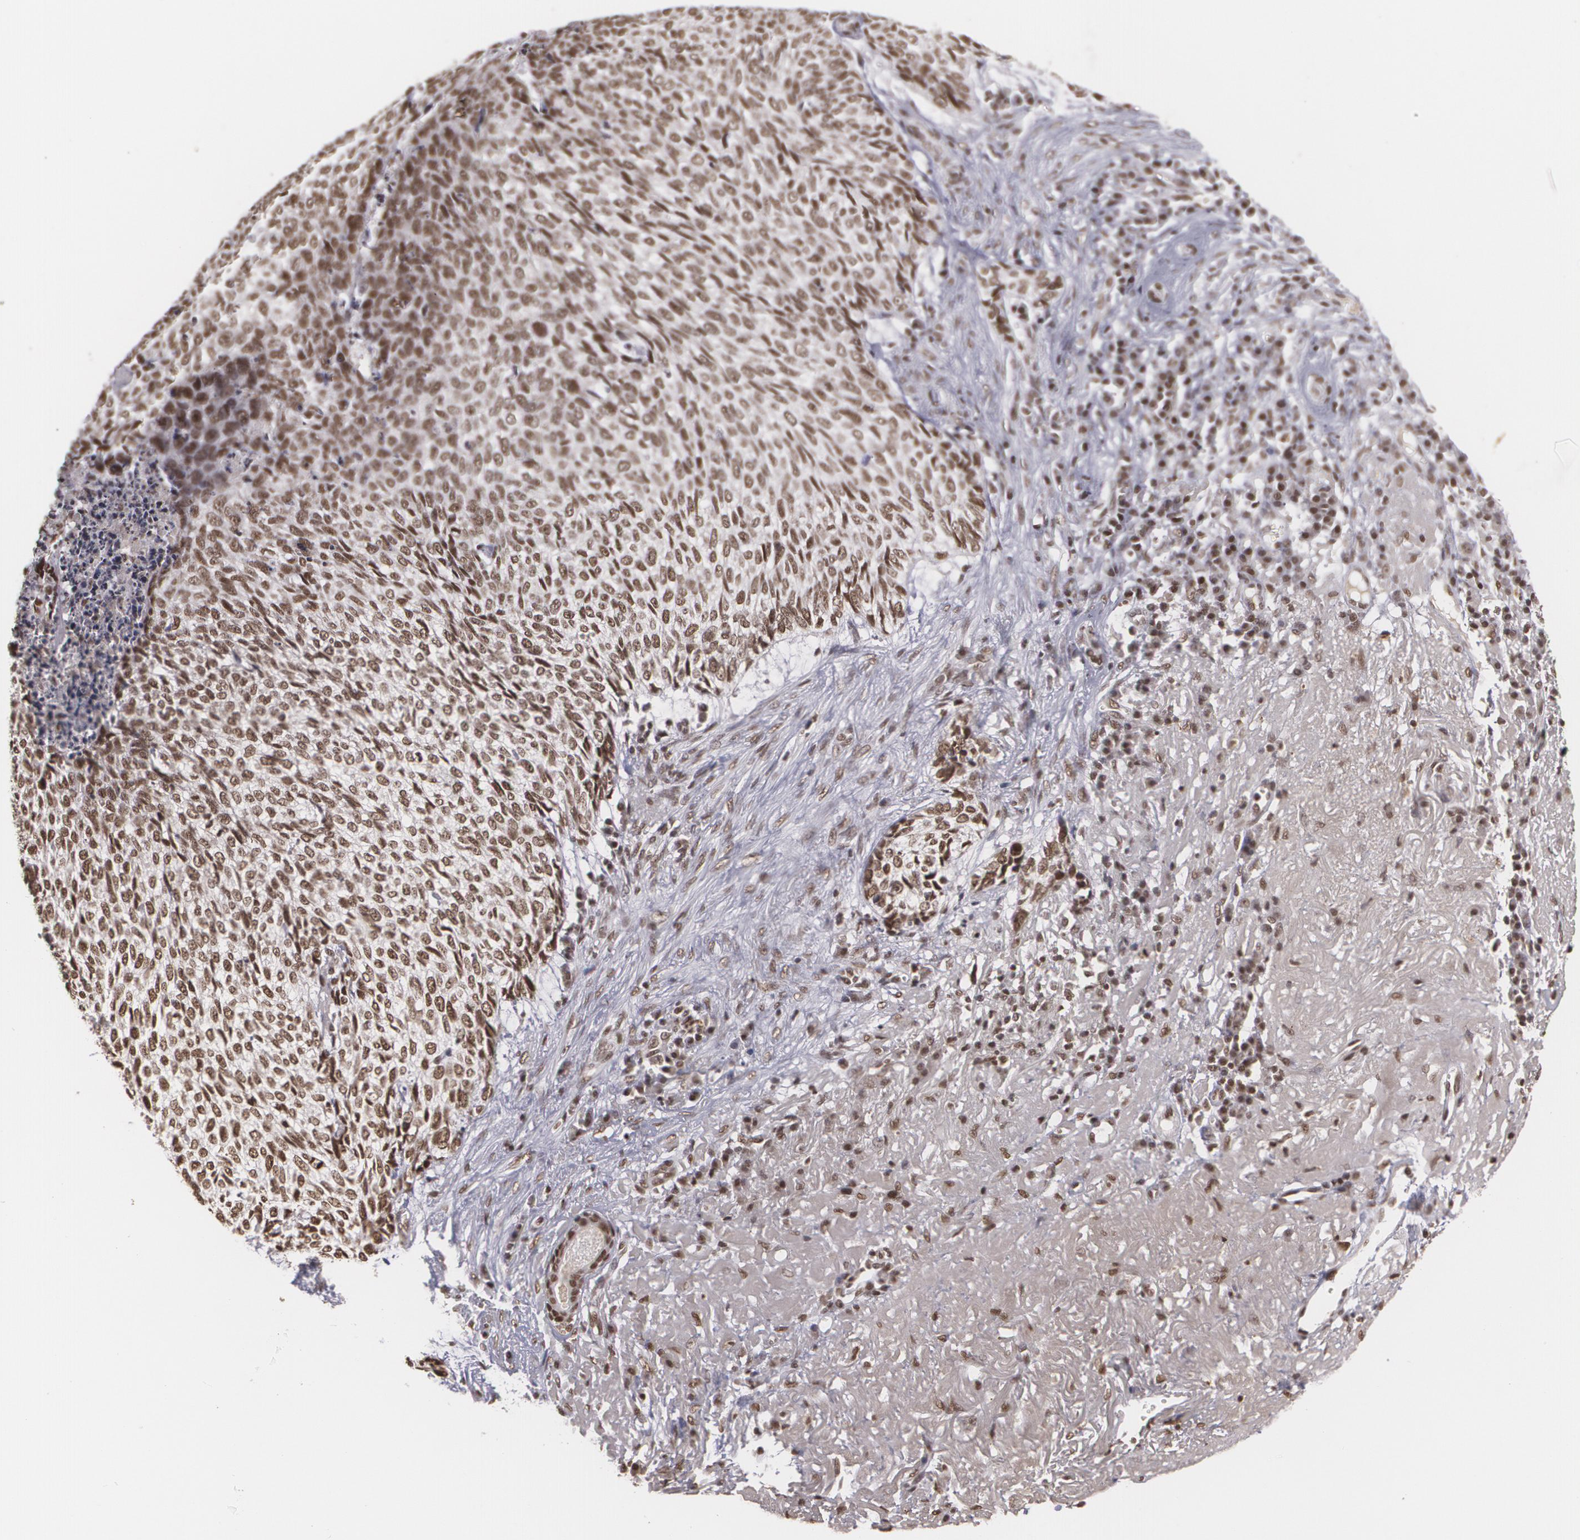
{"staining": {"intensity": "moderate", "quantity": ">75%", "location": "nuclear"}, "tissue": "skin cancer", "cell_type": "Tumor cells", "image_type": "cancer", "snomed": [{"axis": "morphology", "description": "Basal cell carcinoma"}, {"axis": "topography", "description": "Skin"}], "caption": "High-magnification brightfield microscopy of skin basal cell carcinoma stained with DAB (brown) and counterstained with hematoxylin (blue). tumor cells exhibit moderate nuclear staining is identified in approximately>75% of cells.", "gene": "RXRB", "patient": {"sex": "female", "age": 89}}